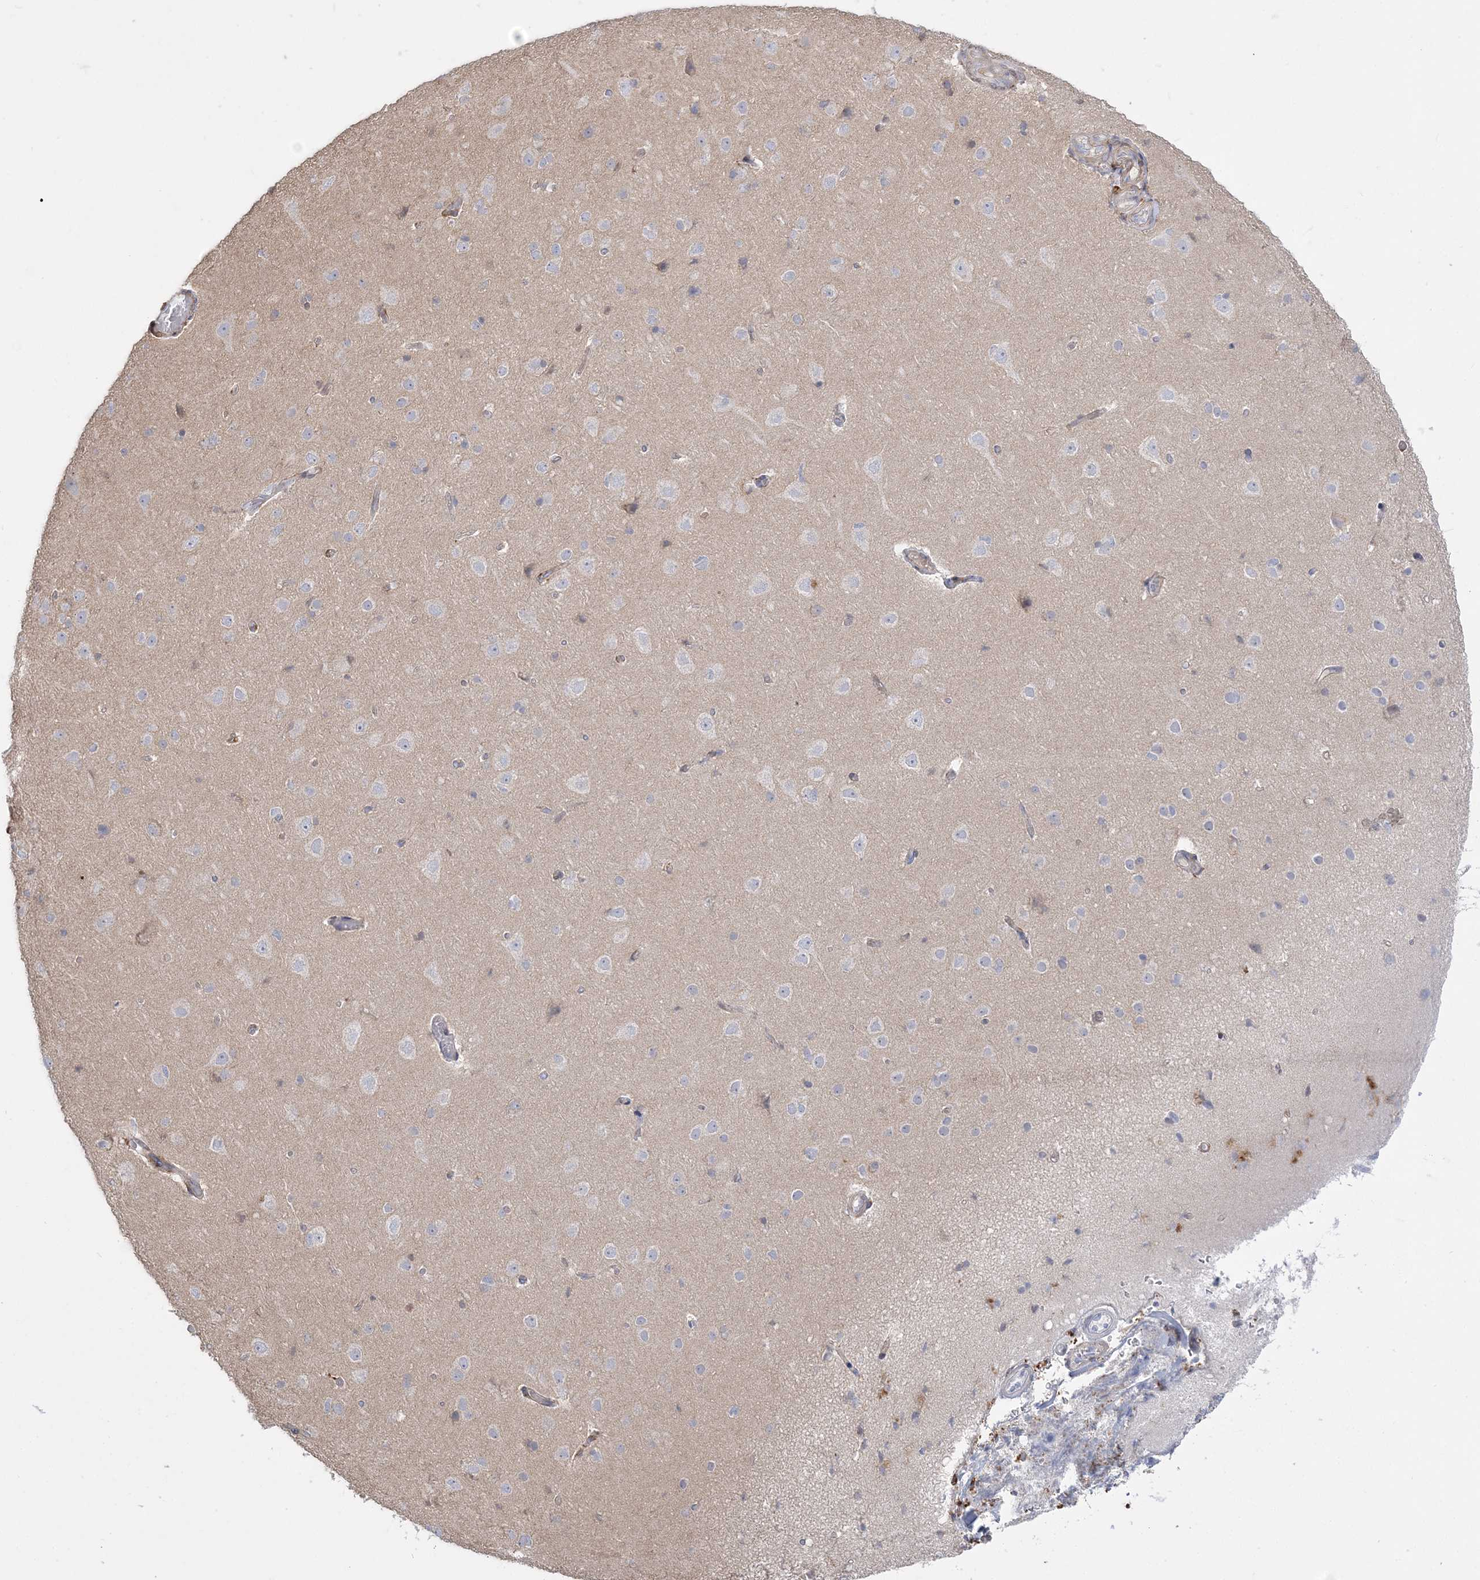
{"staining": {"intensity": "weak", "quantity": "25%-75%", "location": "cytoplasmic/membranous"}, "tissue": "cerebral cortex", "cell_type": "Endothelial cells", "image_type": "normal", "snomed": [{"axis": "morphology", "description": "Normal tissue, NOS"}, {"axis": "topography", "description": "Cerebral cortex"}], "caption": "DAB (3,3'-diaminobenzidine) immunohistochemical staining of unremarkable cerebral cortex shows weak cytoplasmic/membranous protein expression in approximately 25%-75% of endothelial cells.", "gene": "HAAO", "patient": {"sex": "male", "age": 34}}